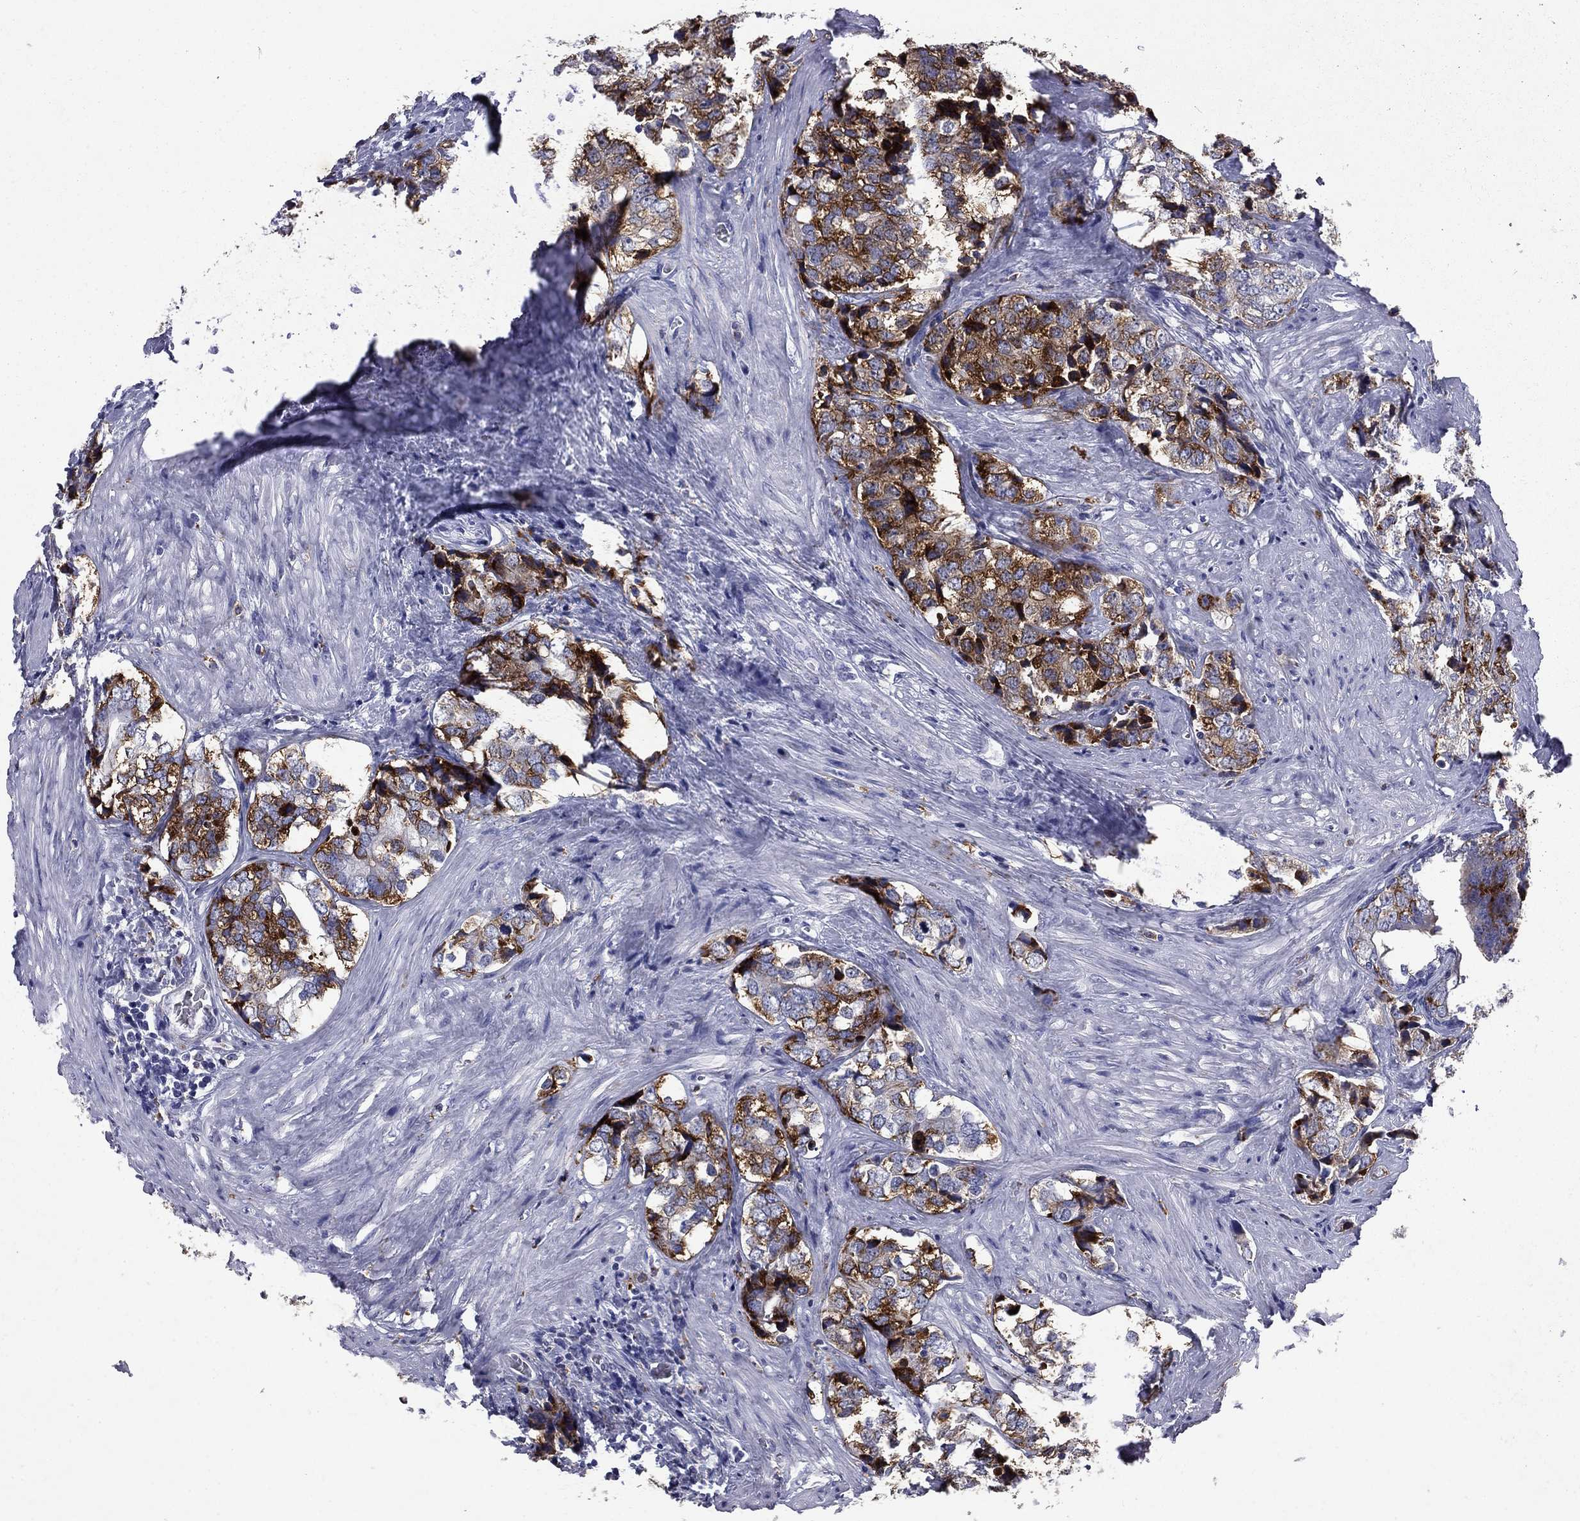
{"staining": {"intensity": "strong", "quantity": ">75%", "location": "cytoplasmic/membranous"}, "tissue": "prostate cancer", "cell_type": "Tumor cells", "image_type": "cancer", "snomed": [{"axis": "morphology", "description": "Adenocarcinoma, NOS"}, {"axis": "topography", "description": "Prostate and seminal vesicle, NOS"}], "caption": "This is an image of immunohistochemistry (IHC) staining of prostate adenocarcinoma, which shows strong expression in the cytoplasmic/membranous of tumor cells.", "gene": "MADCAM1", "patient": {"sex": "male", "age": 63}}